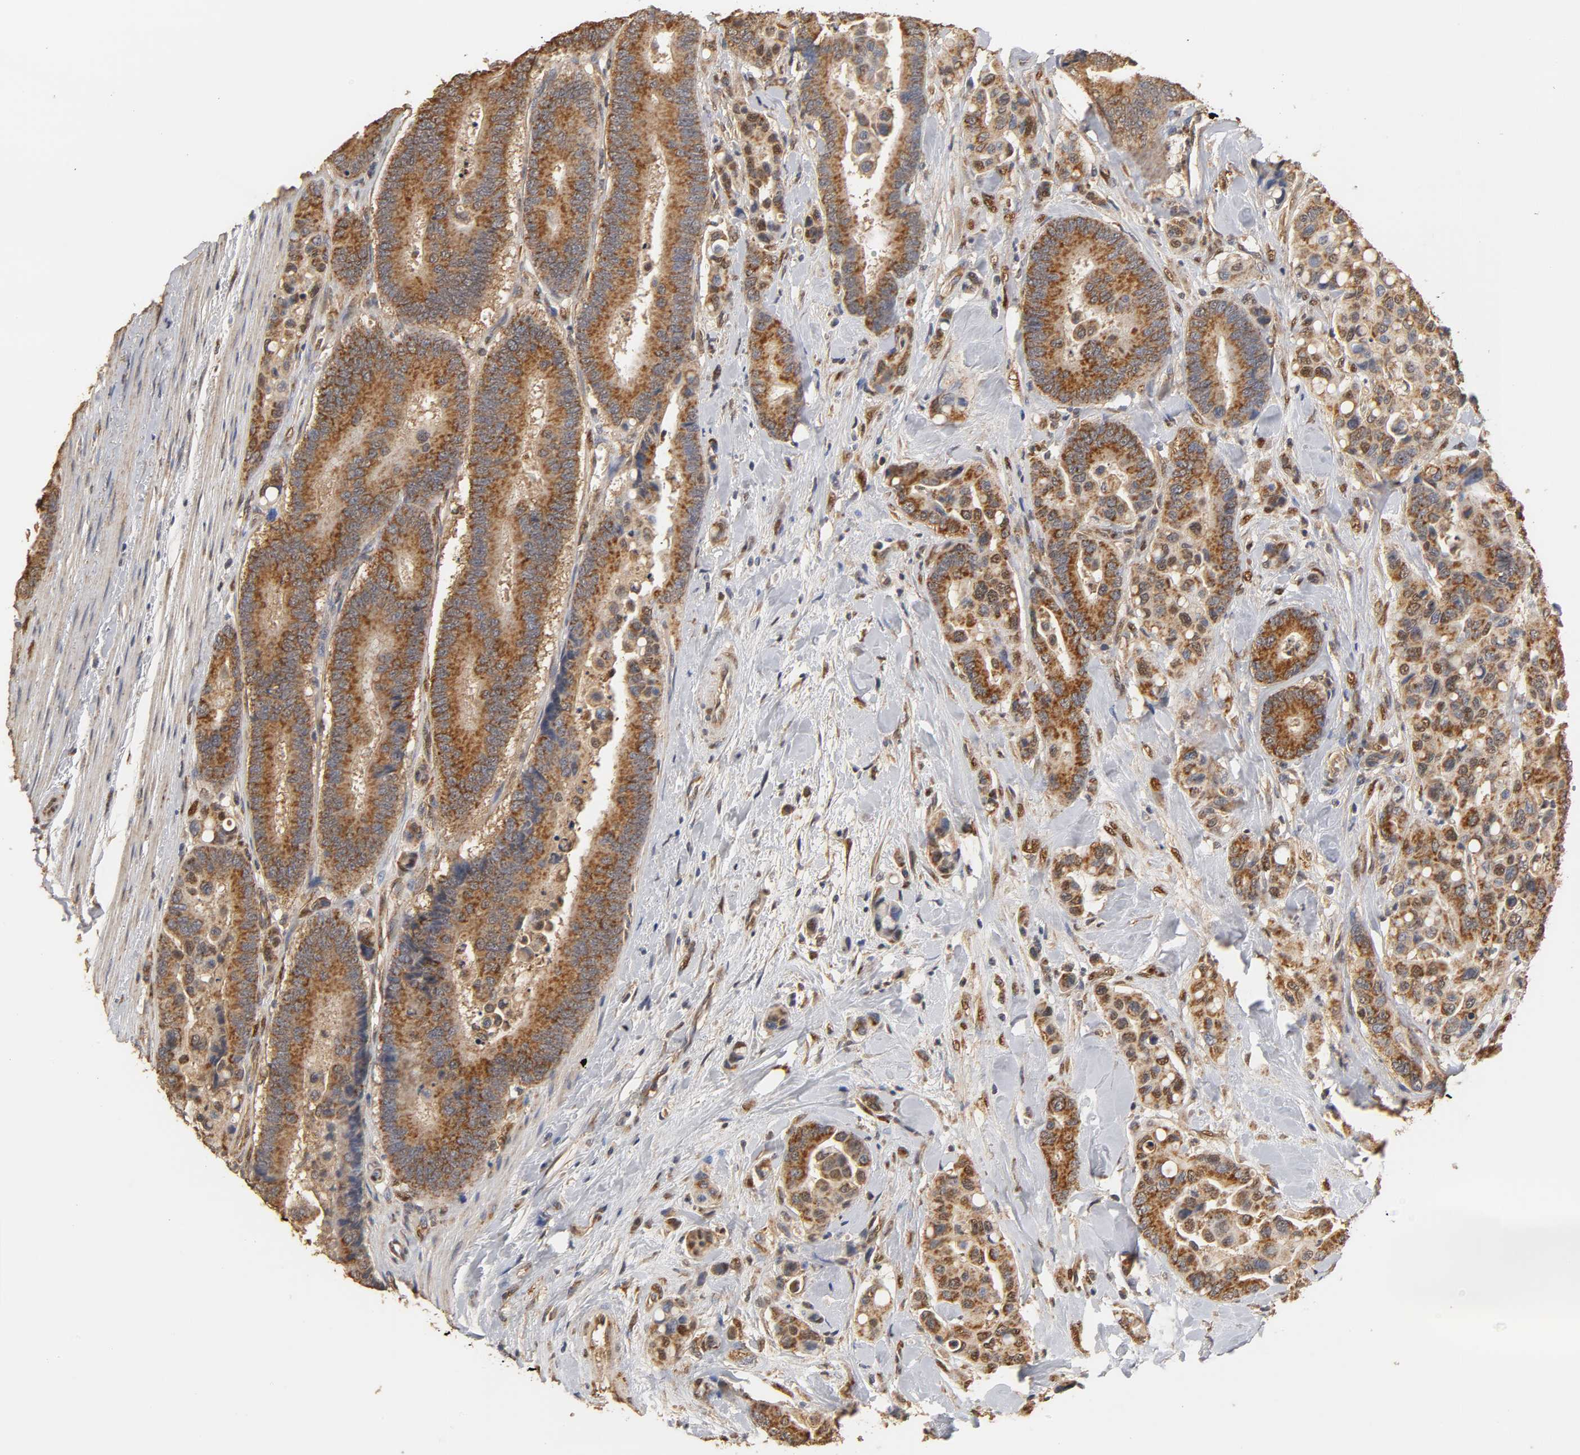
{"staining": {"intensity": "strong", "quantity": ">75%", "location": "cytoplasmic/membranous"}, "tissue": "colorectal cancer", "cell_type": "Tumor cells", "image_type": "cancer", "snomed": [{"axis": "morphology", "description": "Normal tissue, NOS"}, {"axis": "morphology", "description": "Adenocarcinoma, NOS"}, {"axis": "topography", "description": "Colon"}], "caption": "Immunohistochemical staining of human colorectal cancer (adenocarcinoma) displays strong cytoplasmic/membranous protein positivity in approximately >75% of tumor cells.", "gene": "PKN1", "patient": {"sex": "male", "age": 82}}